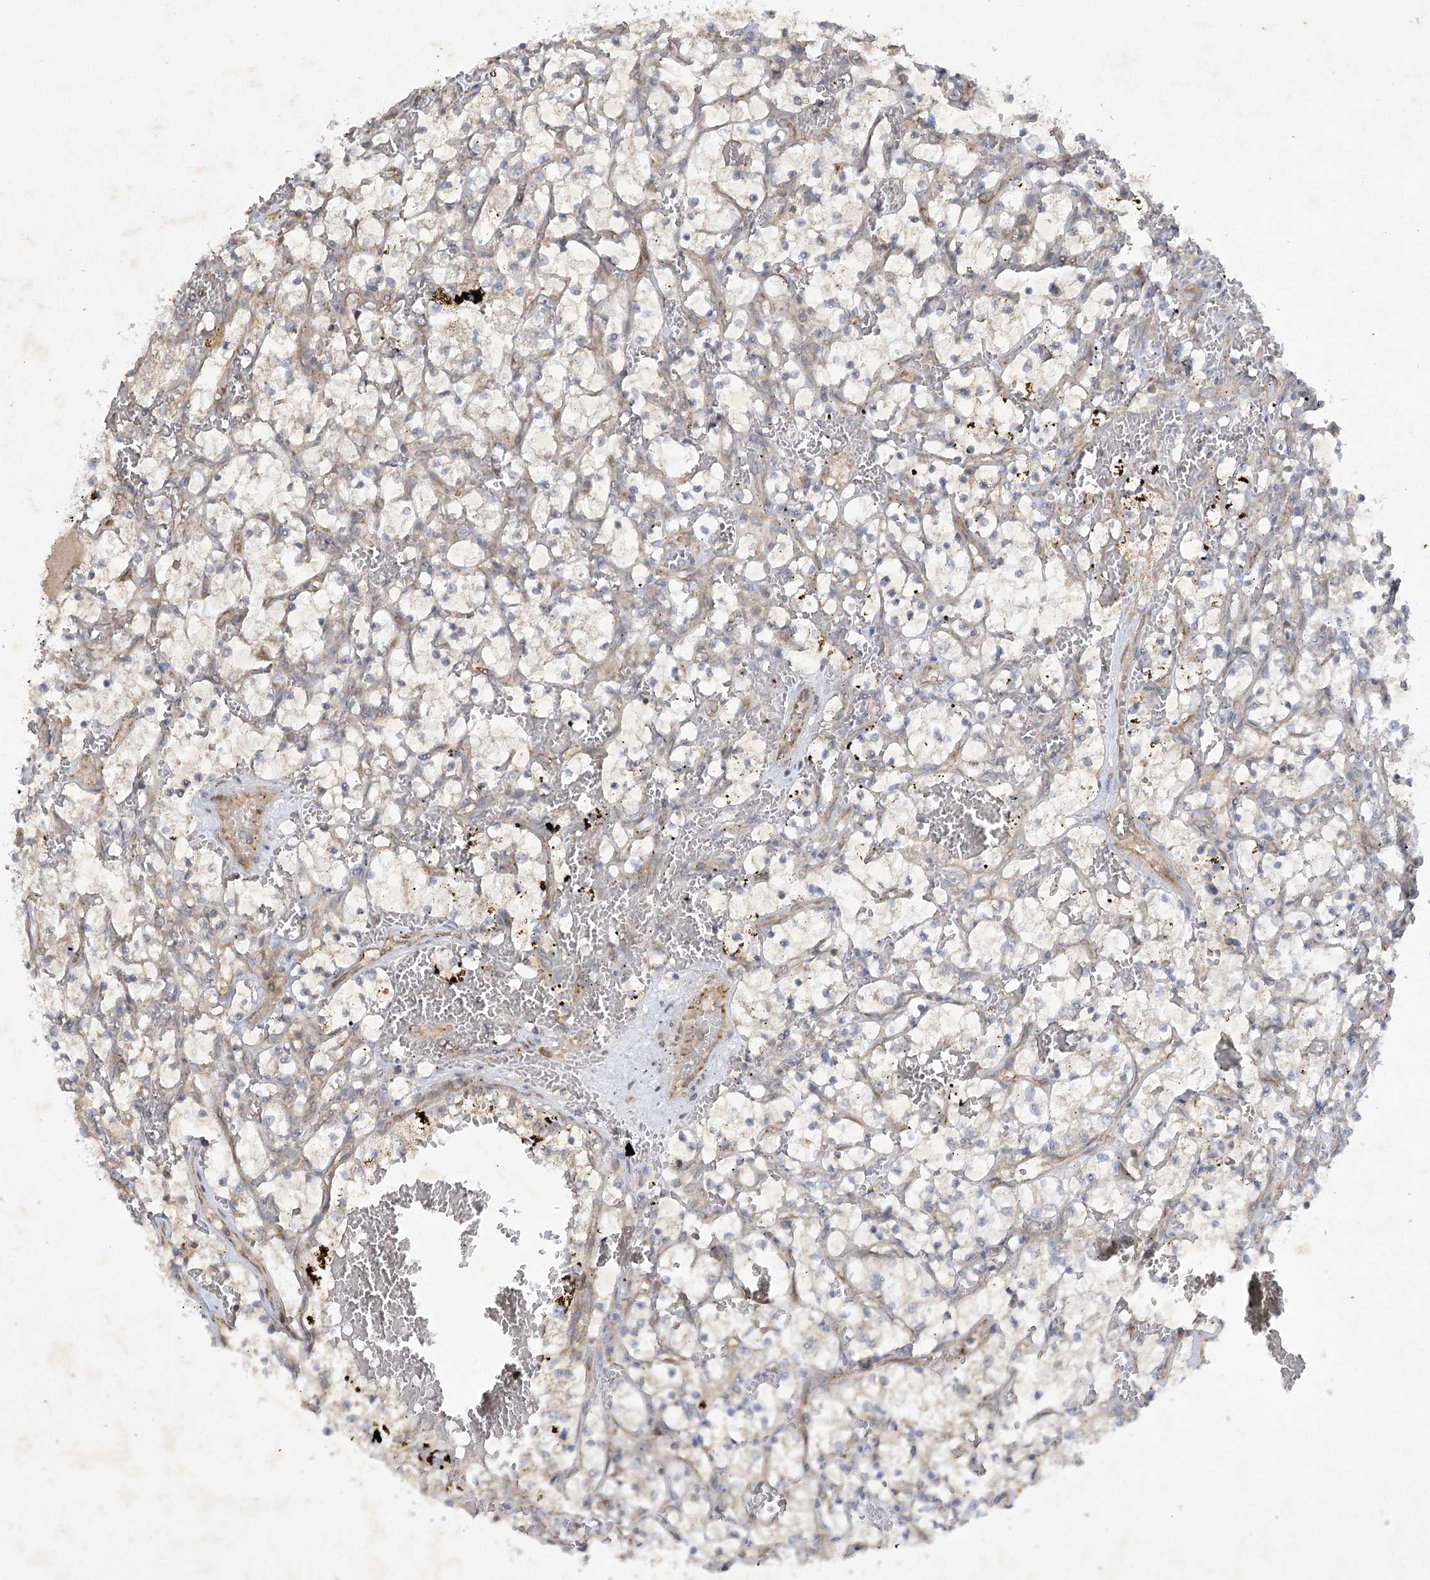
{"staining": {"intensity": "weak", "quantity": "<25%", "location": "cytoplasmic/membranous"}, "tissue": "renal cancer", "cell_type": "Tumor cells", "image_type": "cancer", "snomed": [{"axis": "morphology", "description": "Adenocarcinoma, NOS"}, {"axis": "topography", "description": "Kidney"}], "caption": "High power microscopy image of an immunohistochemistry micrograph of renal cancer (adenocarcinoma), revealing no significant expression in tumor cells.", "gene": "TRAF3IP1", "patient": {"sex": "female", "age": 69}}